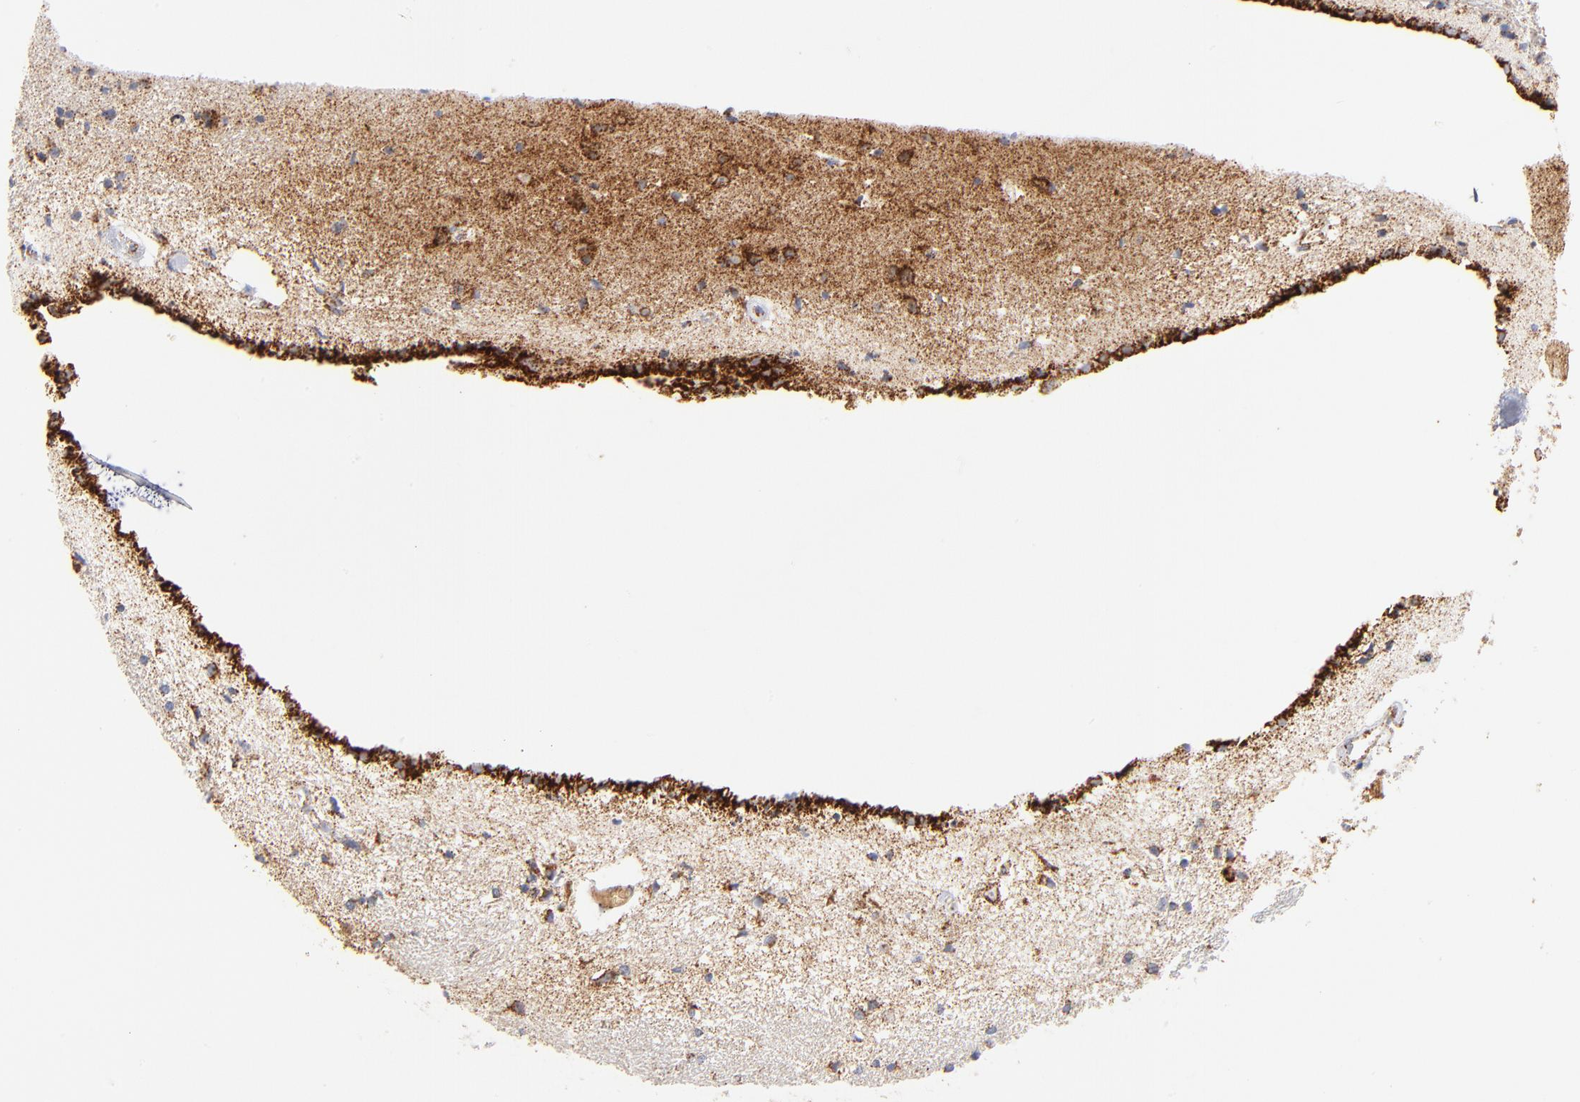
{"staining": {"intensity": "moderate", "quantity": "<25%", "location": "cytoplasmic/membranous"}, "tissue": "hippocampus", "cell_type": "Glial cells", "image_type": "normal", "snomed": [{"axis": "morphology", "description": "Normal tissue, NOS"}, {"axis": "topography", "description": "Hippocampus"}], "caption": "Benign hippocampus was stained to show a protein in brown. There is low levels of moderate cytoplasmic/membranous staining in approximately <25% of glial cells.", "gene": "DLAT", "patient": {"sex": "female", "age": 54}}